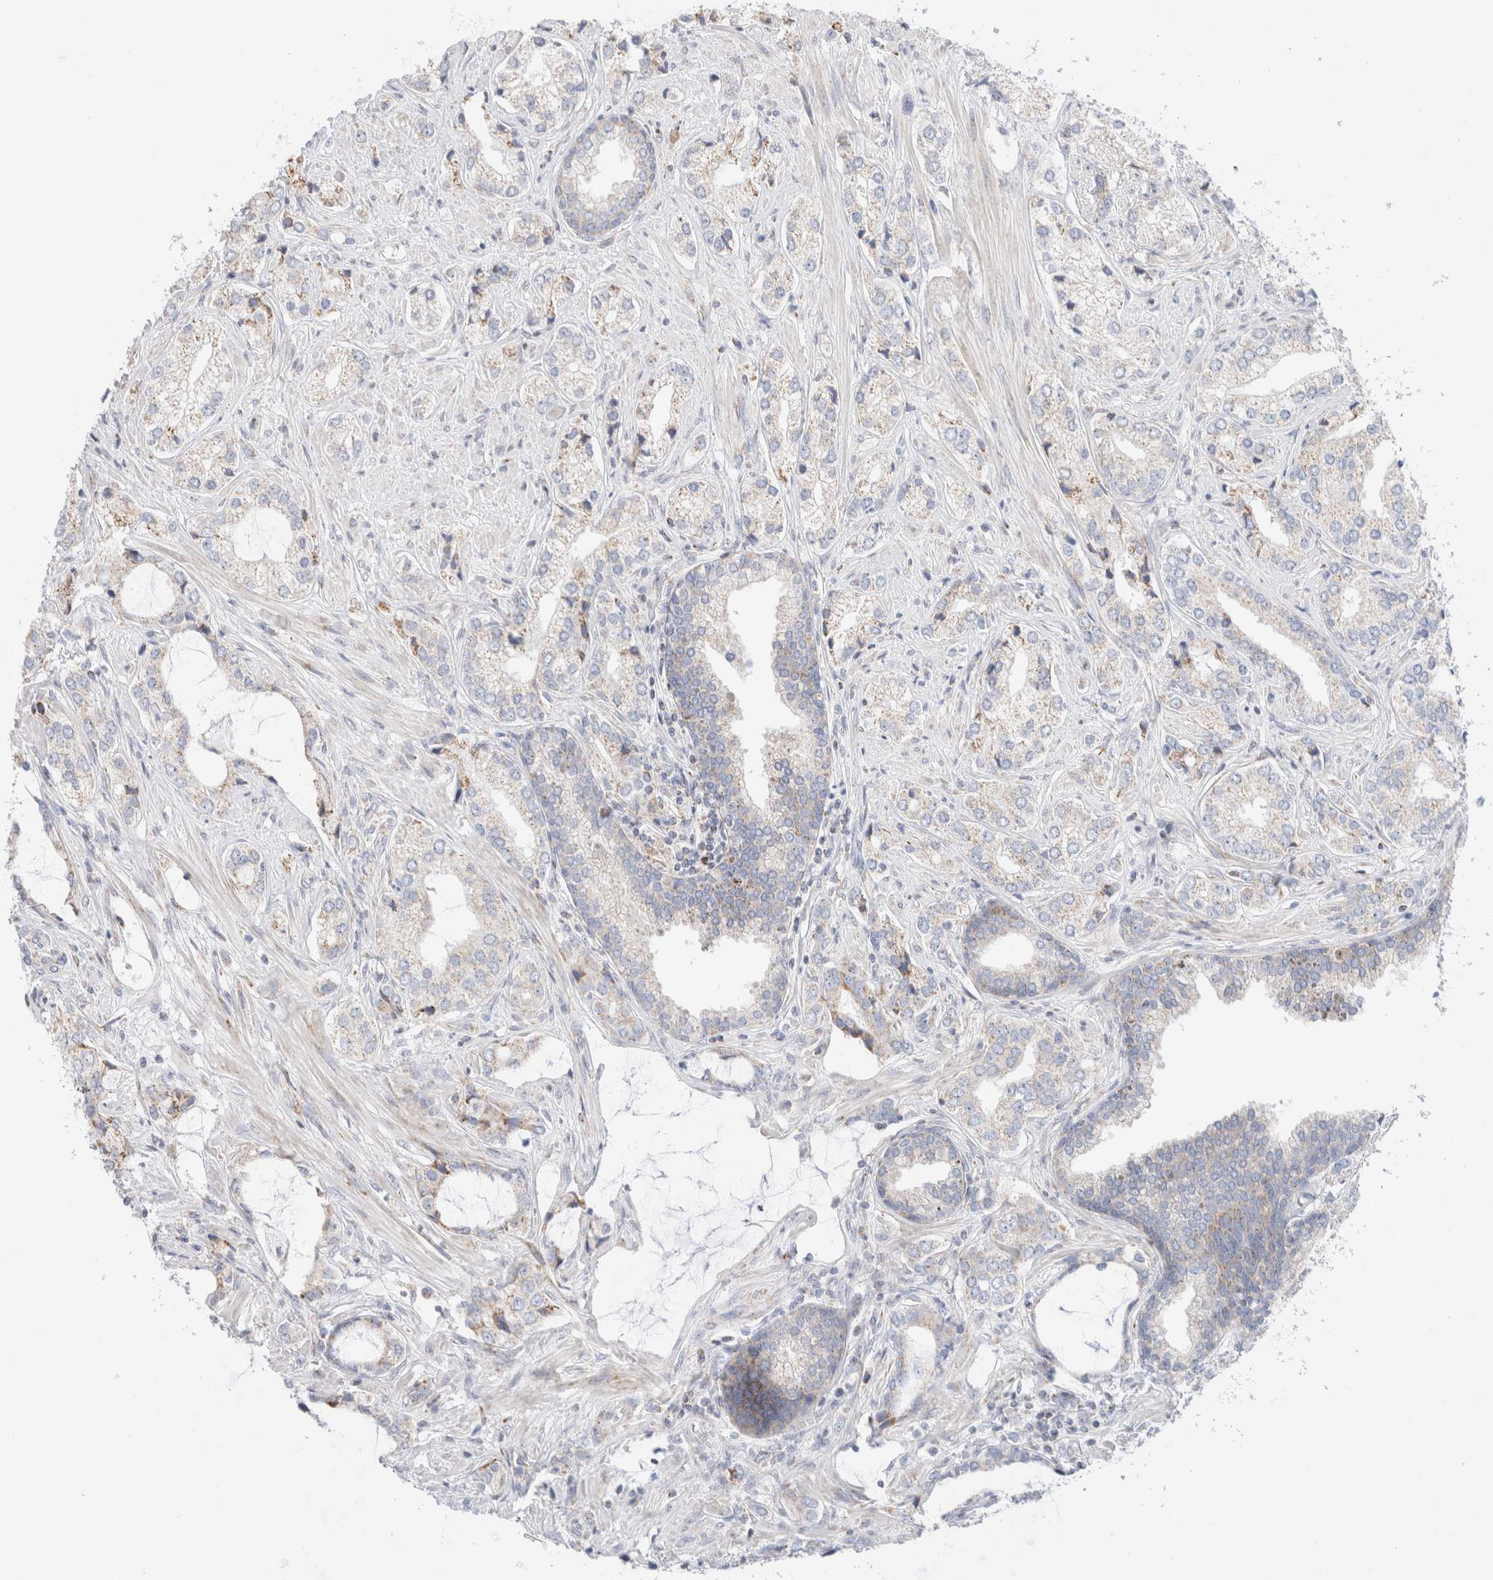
{"staining": {"intensity": "weak", "quantity": "<25%", "location": "cytoplasmic/membranous"}, "tissue": "prostate cancer", "cell_type": "Tumor cells", "image_type": "cancer", "snomed": [{"axis": "morphology", "description": "Adenocarcinoma, High grade"}, {"axis": "topography", "description": "Prostate"}], "caption": "Tumor cells are negative for protein expression in human prostate cancer.", "gene": "ATP6V1C1", "patient": {"sex": "male", "age": 66}}